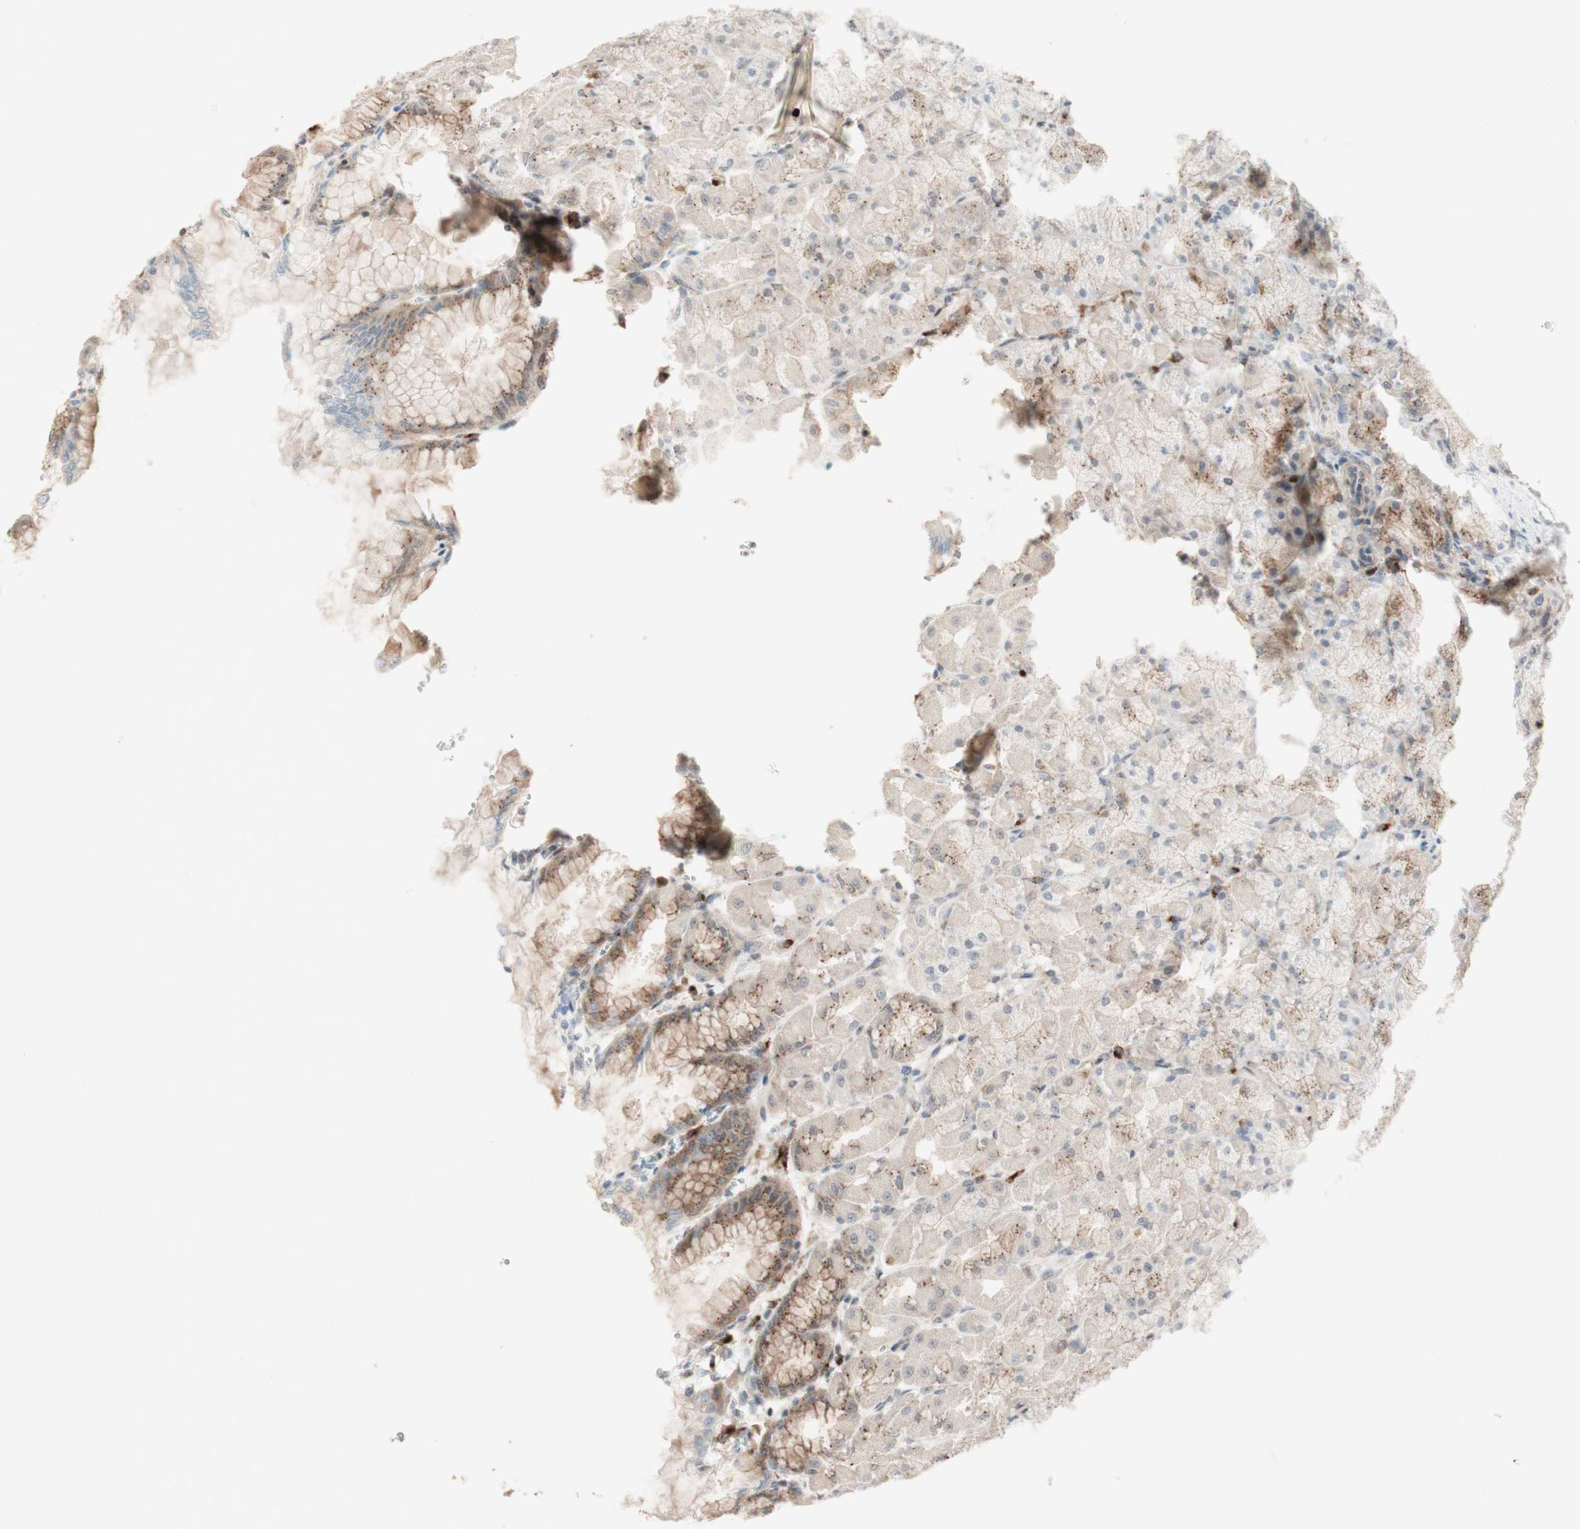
{"staining": {"intensity": "moderate", "quantity": ">75%", "location": "cytoplasmic/membranous"}, "tissue": "stomach", "cell_type": "Glandular cells", "image_type": "normal", "snomed": [{"axis": "morphology", "description": "Normal tissue, NOS"}, {"axis": "topography", "description": "Stomach, upper"}], "caption": "Brown immunohistochemical staining in unremarkable stomach exhibits moderate cytoplasmic/membranous positivity in approximately >75% of glandular cells.", "gene": "CYLD", "patient": {"sex": "female", "age": 56}}